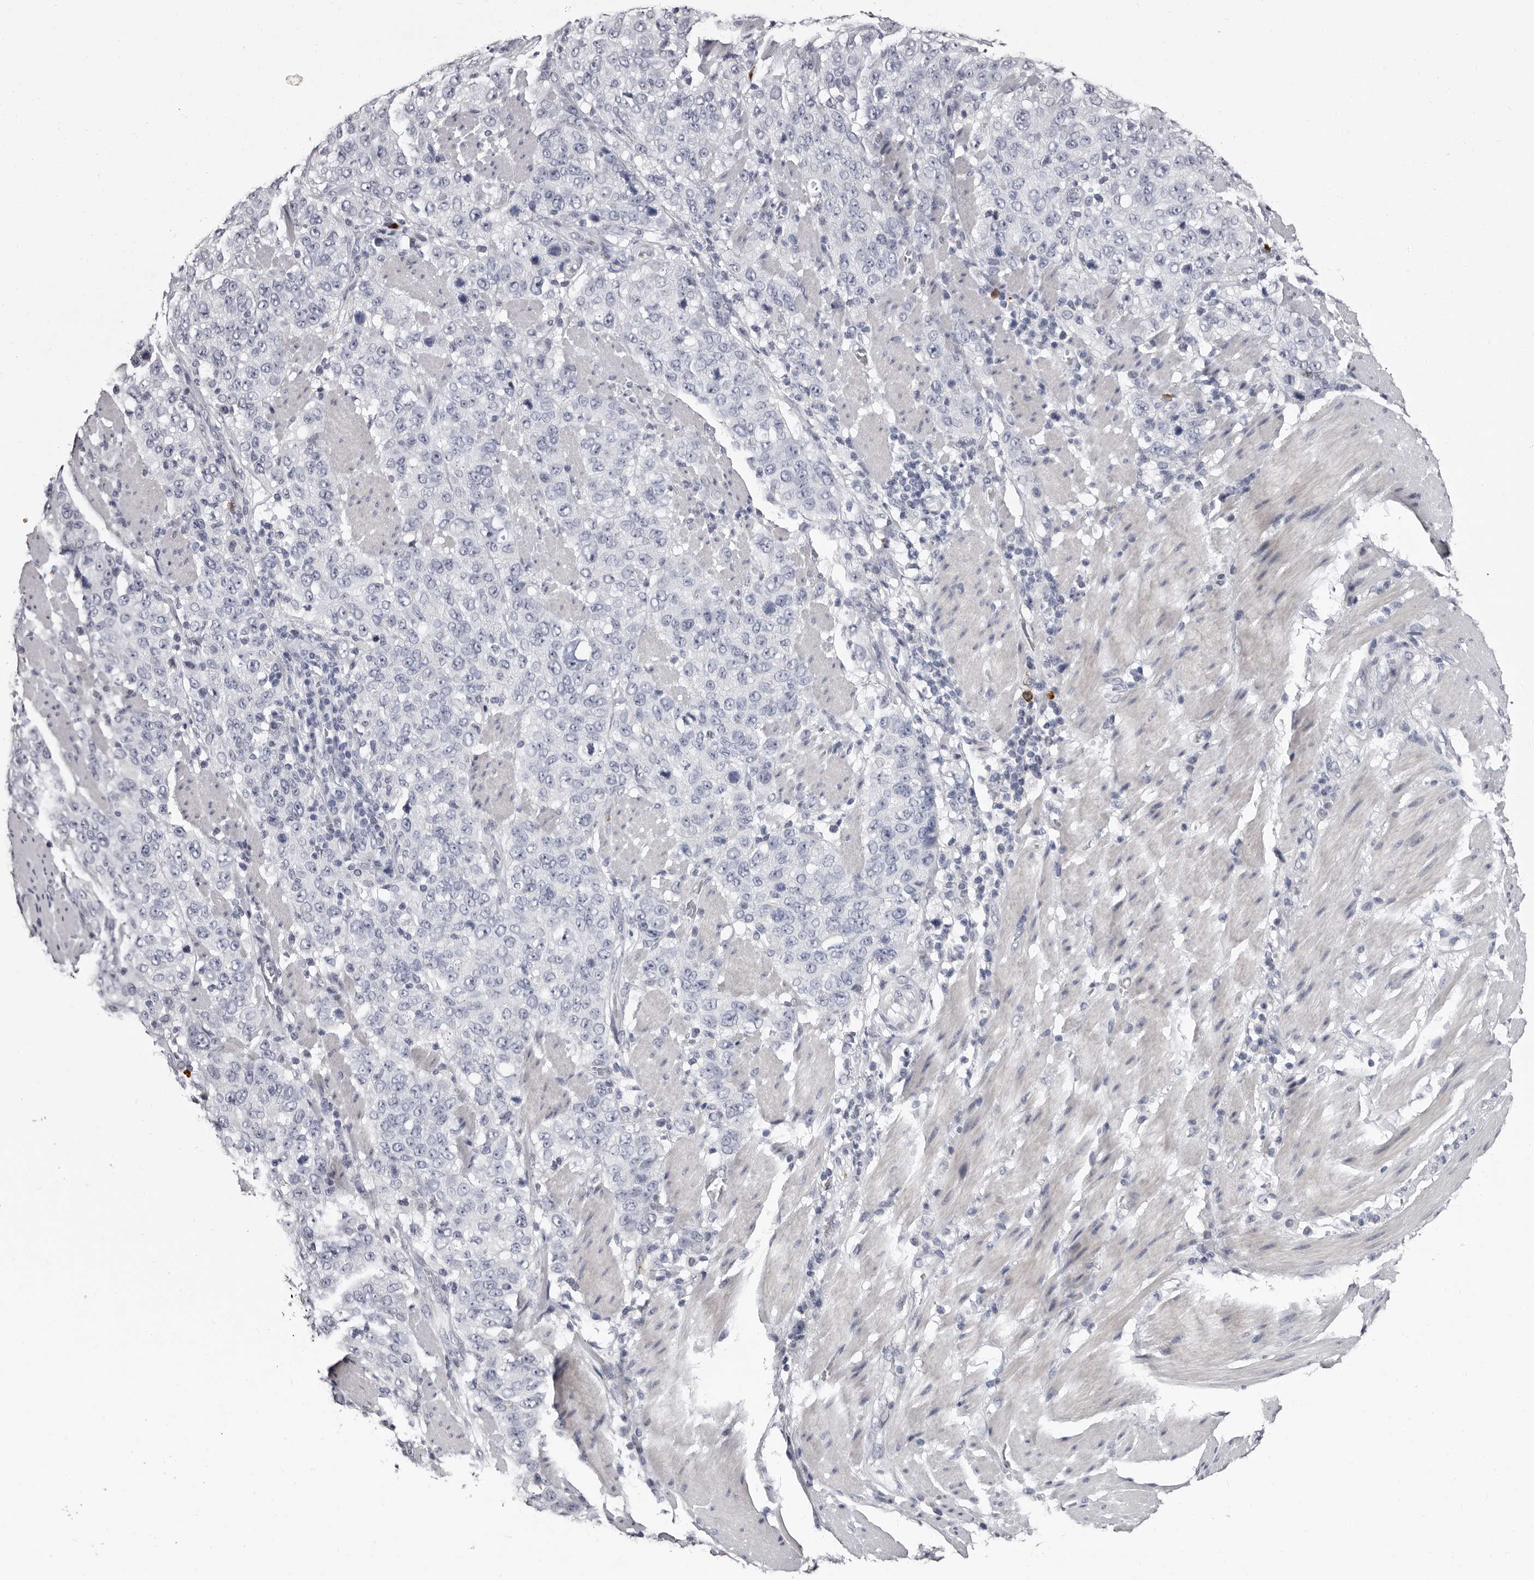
{"staining": {"intensity": "negative", "quantity": "none", "location": "none"}, "tissue": "stomach cancer", "cell_type": "Tumor cells", "image_type": "cancer", "snomed": [{"axis": "morphology", "description": "Adenocarcinoma, NOS"}, {"axis": "topography", "description": "Stomach"}], "caption": "Immunohistochemical staining of human stomach cancer exhibits no significant positivity in tumor cells.", "gene": "TBC1D22B", "patient": {"sex": "male", "age": 48}}